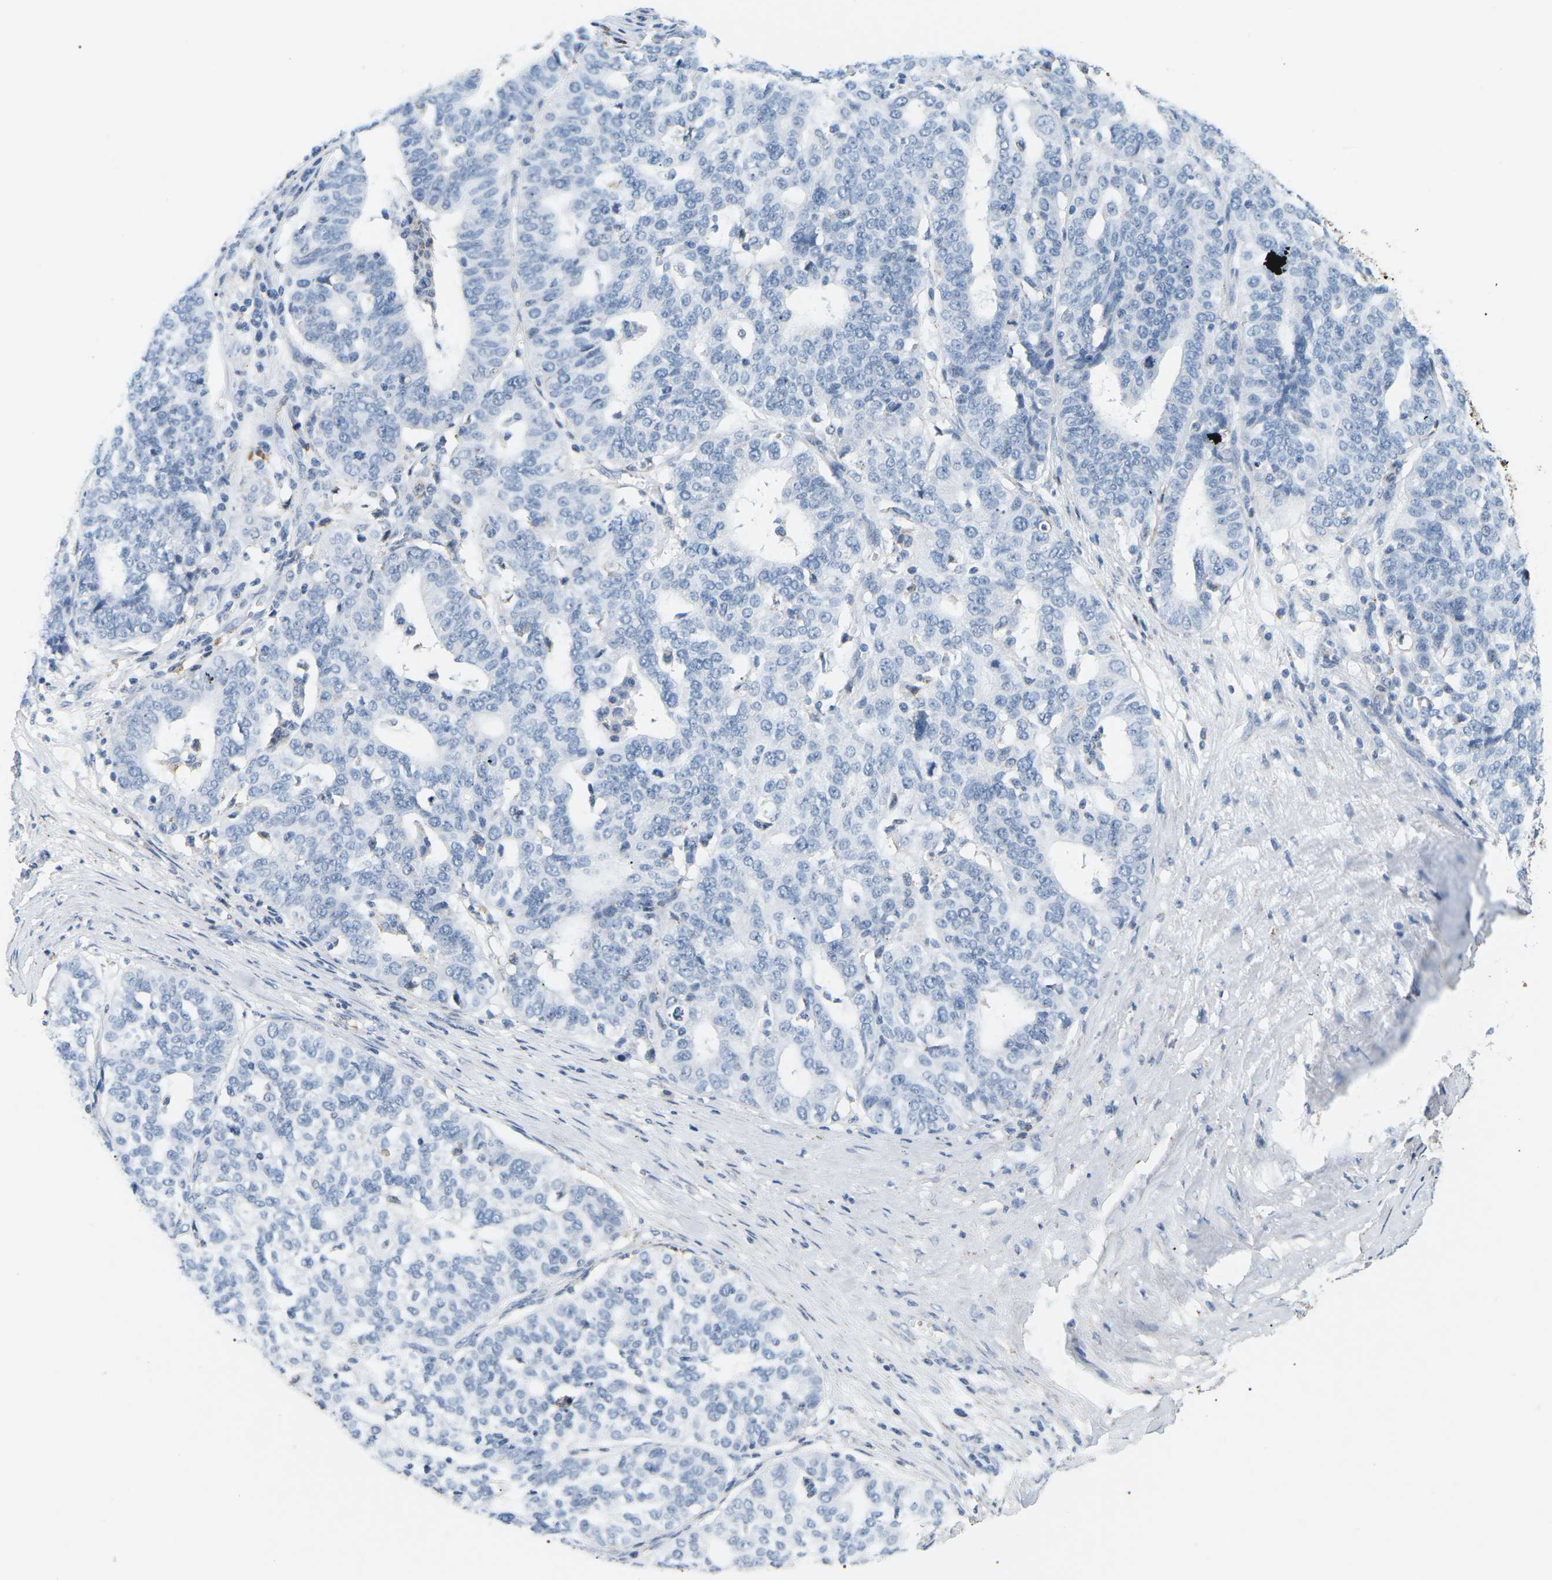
{"staining": {"intensity": "negative", "quantity": "none", "location": "none"}, "tissue": "ovarian cancer", "cell_type": "Tumor cells", "image_type": "cancer", "snomed": [{"axis": "morphology", "description": "Cystadenocarcinoma, serous, NOS"}, {"axis": "topography", "description": "Ovary"}], "caption": "IHC of ovarian serous cystadenocarcinoma reveals no positivity in tumor cells. (Brightfield microscopy of DAB immunohistochemistry (IHC) at high magnification).", "gene": "ADM", "patient": {"sex": "female", "age": 59}}